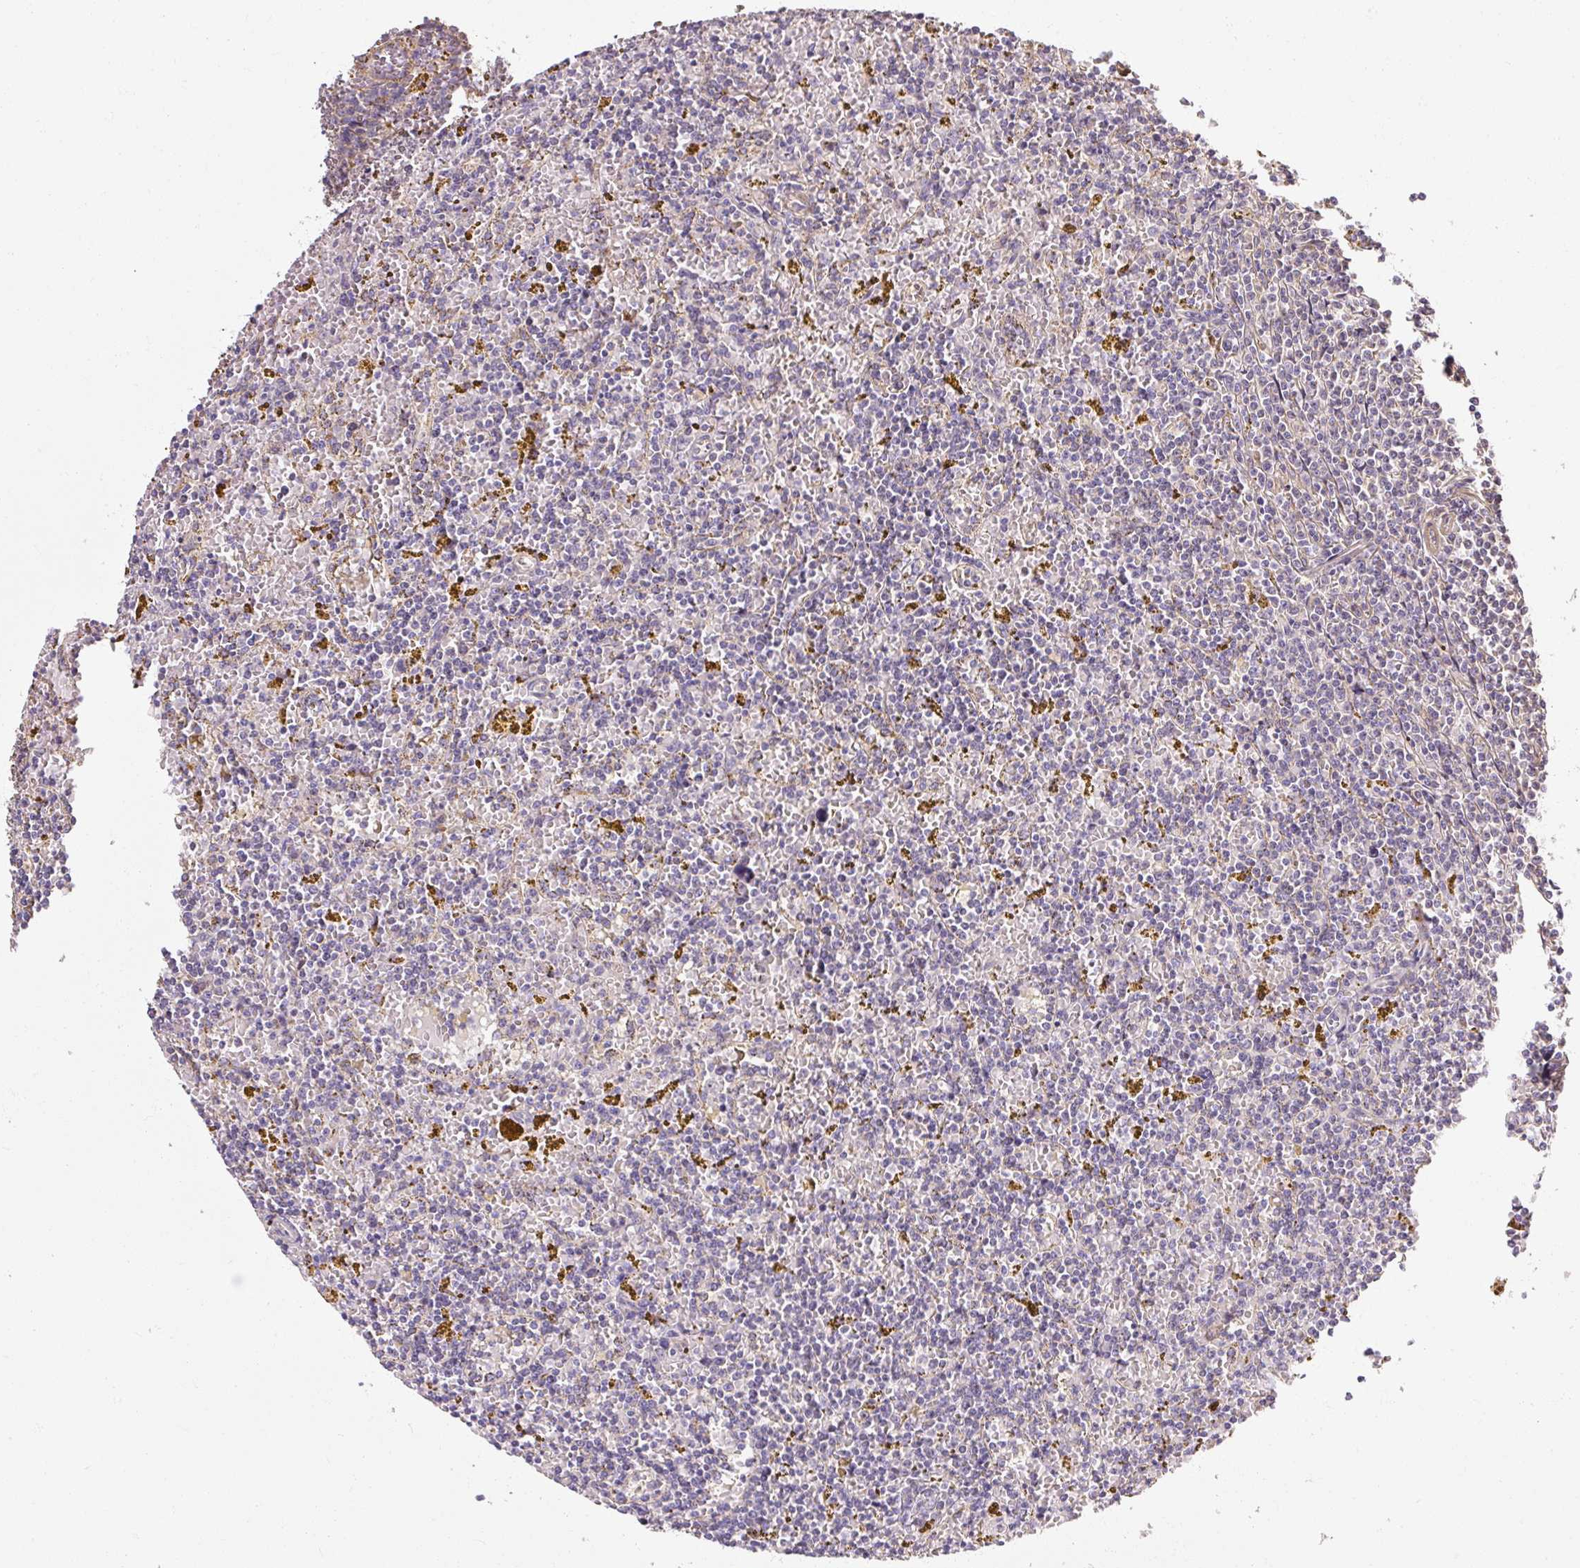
{"staining": {"intensity": "negative", "quantity": "none", "location": "none"}, "tissue": "lymphoma", "cell_type": "Tumor cells", "image_type": "cancer", "snomed": [{"axis": "morphology", "description": "Malignant lymphoma, non-Hodgkin's type, Low grade"}, {"axis": "topography", "description": "Spleen"}, {"axis": "topography", "description": "Lymph node"}], "caption": "A high-resolution histopathology image shows immunohistochemistry staining of low-grade malignant lymphoma, non-Hodgkin's type, which demonstrates no significant staining in tumor cells.", "gene": "RB1CC1", "patient": {"sex": "female", "age": 66}}